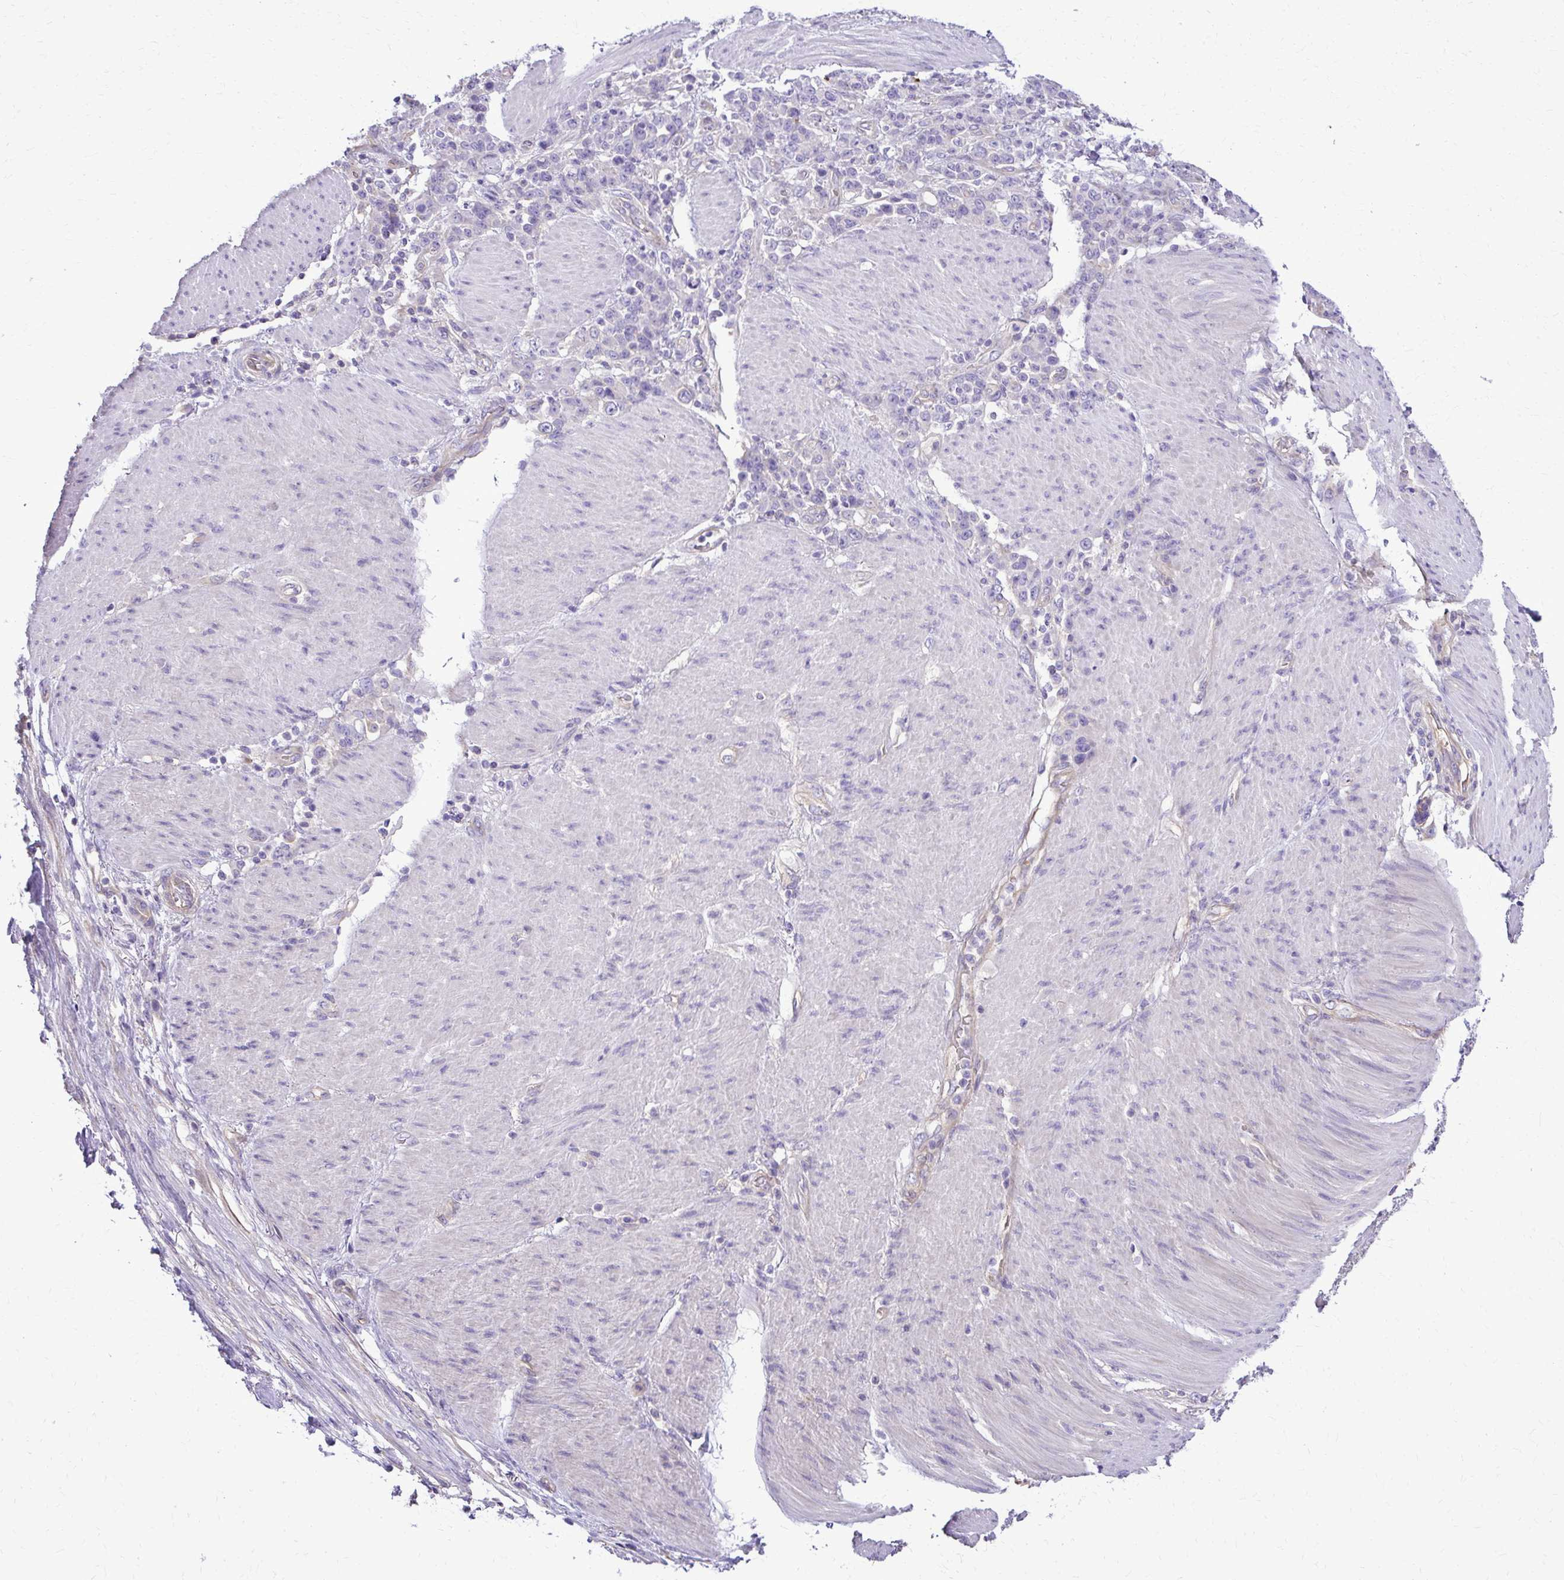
{"staining": {"intensity": "negative", "quantity": "none", "location": "none"}, "tissue": "stomach cancer", "cell_type": "Tumor cells", "image_type": "cancer", "snomed": [{"axis": "morphology", "description": "Adenocarcinoma, NOS"}, {"axis": "topography", "description": "Stomach"}], "caption": "Immunohistochemical staining of human adenocarcinoma (stomach) shows no significant staining in tumor cells.", "gene": "RUNDC3B", "patient": {"sex": "female", "age": 79}}